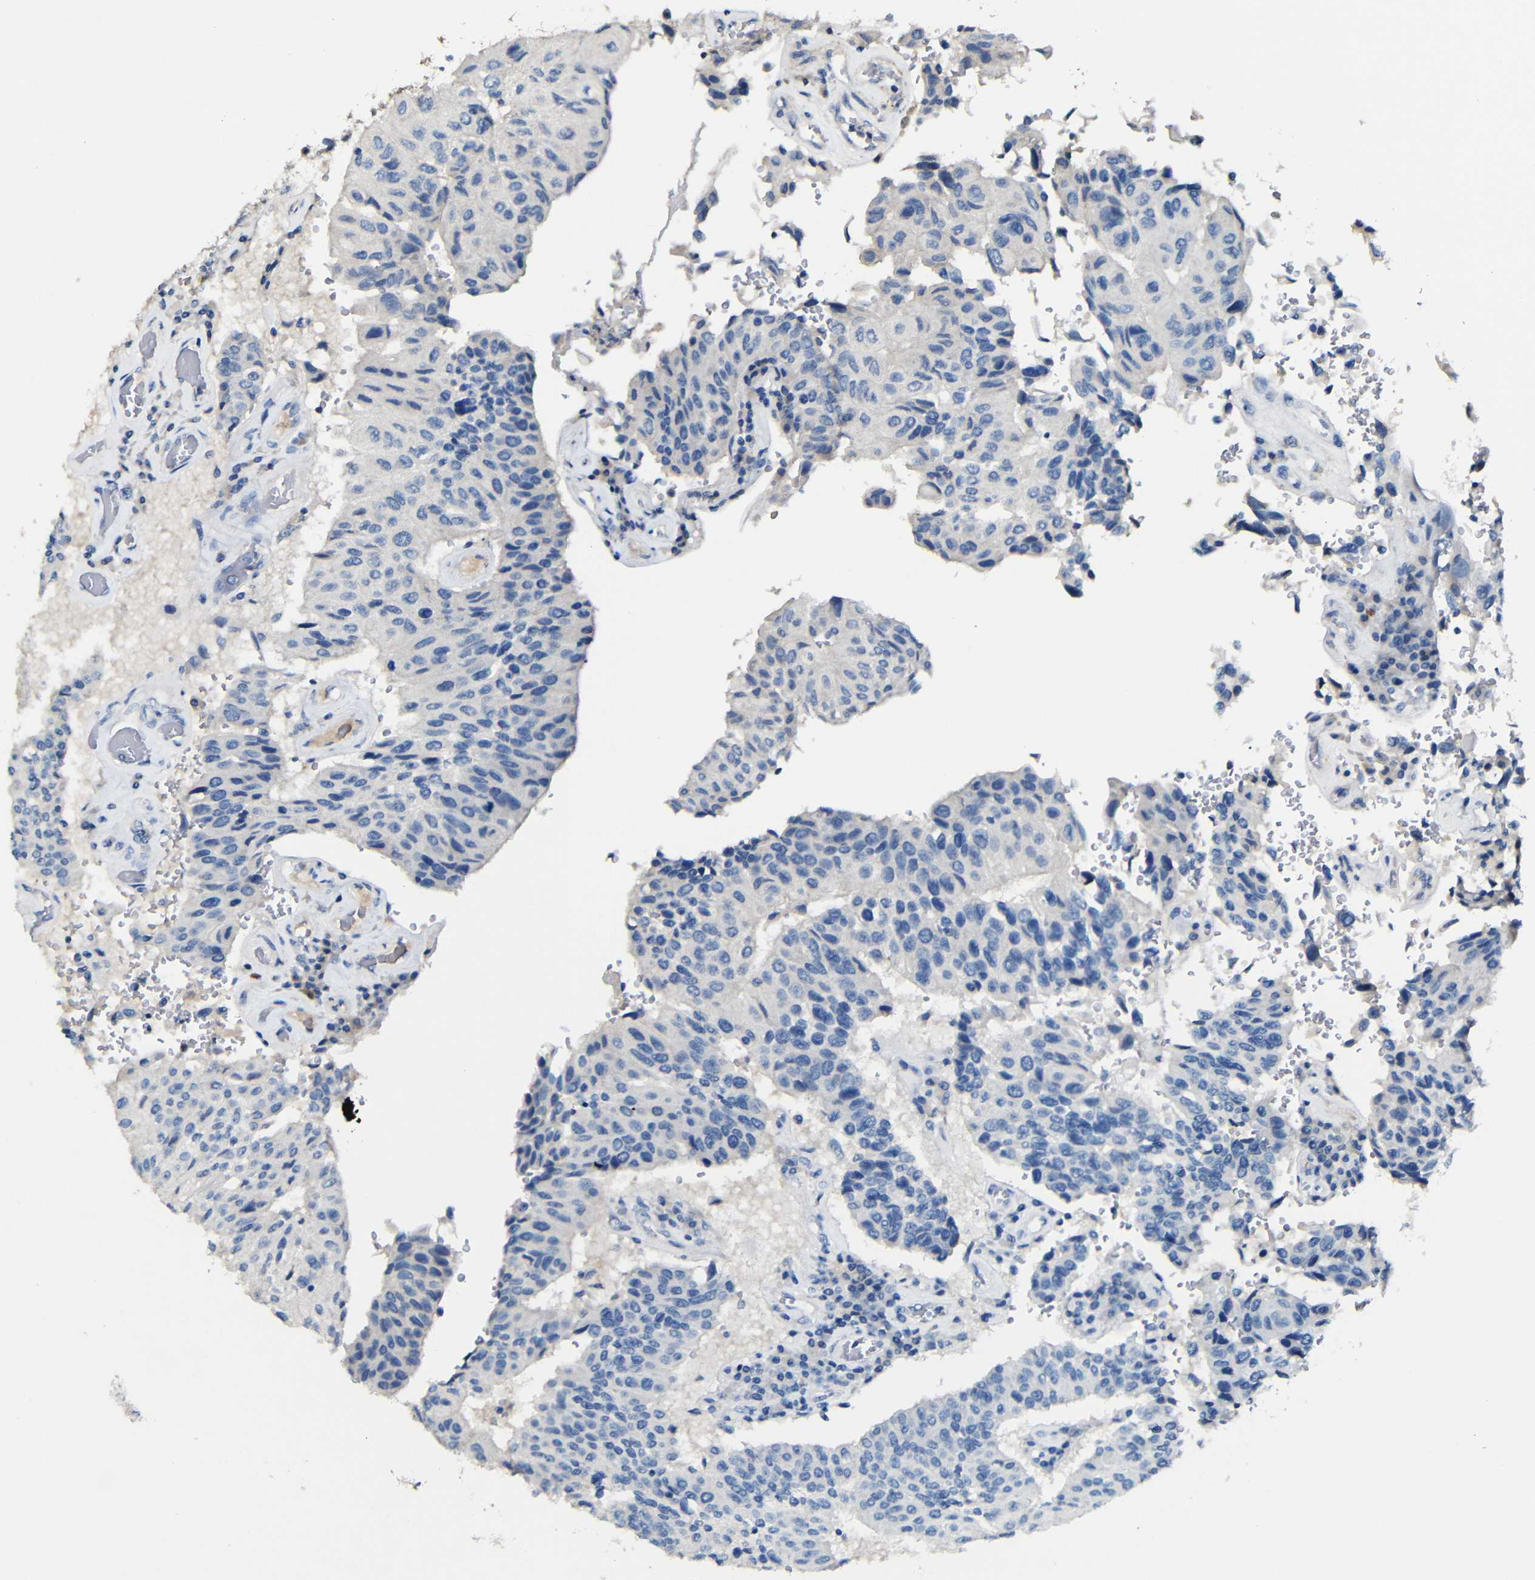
{"staining": {"intensity": "negative", "quantity": "none", "location": "none"}, "tissue": "urothelial cancer", "cell_type": "Tumor cells", "image_type": "cancer", "snomed": [{"axis": "morphology", "description": "Urothelial carcinoma, High grade"}, {"axis": "topography", "description": "Urinary bladder"}], "caption": "The immunohistochemistry (IHC) image has no significant positivity in tumor cells of high-grade urothelial carcinoma tissue.", "gene": "ACKR2", "patient": {"sex": "male", "age": 66}}